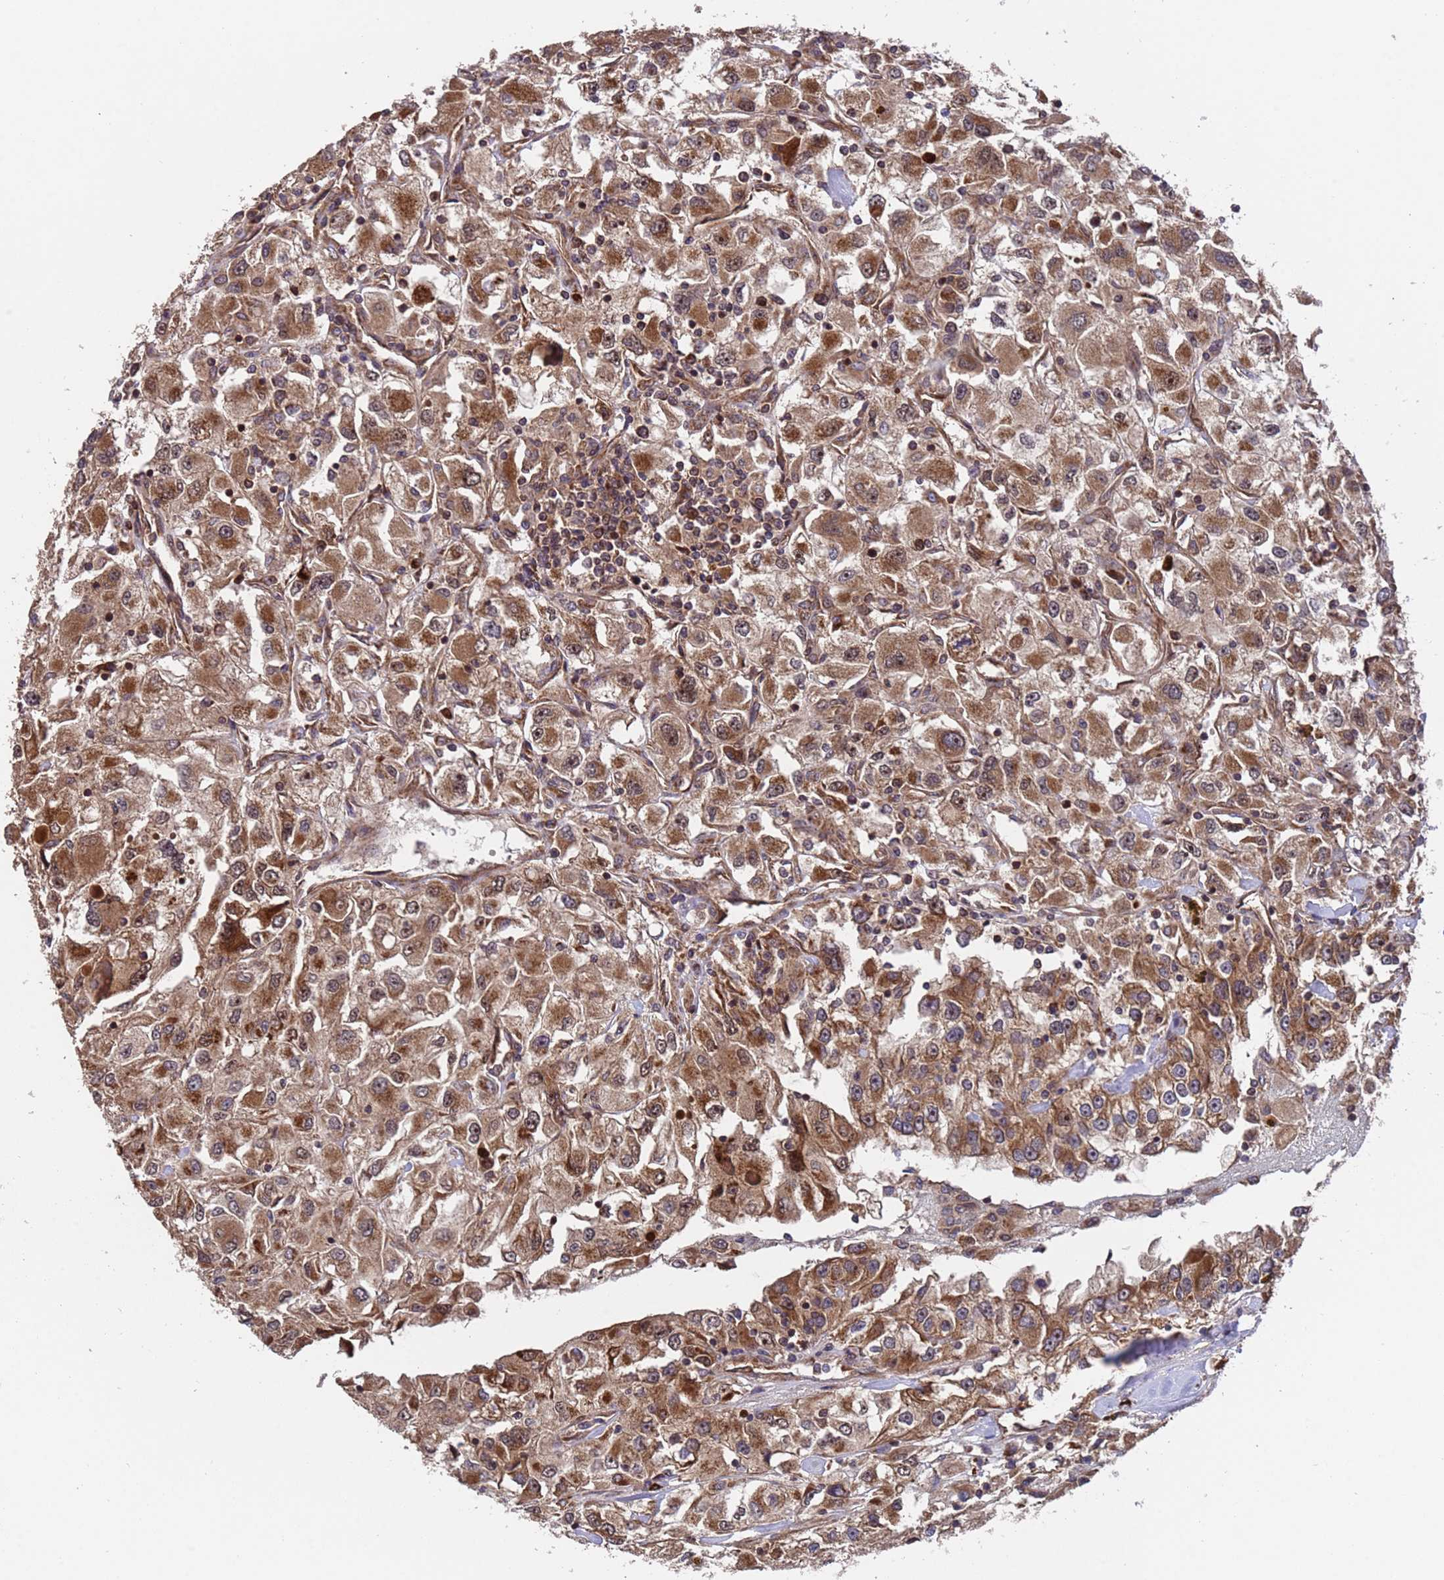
{"staining": {"intensity": "strong", "quantity": ">75%", "location": "cytoplasmic/membranous"}, "tissue": "renal cancer", "cell_type": "Tumor cells", "image_type": "cancer", "snomed": [{"axis": "morphology", "description": "Adenocarcinoma, NOS"}, {"axis": "topography", "description": "Kidney"}], "caption": "Tumor cells display high levels of strong cytoplasmic/membranous staining in about >75% of cells in human renal cancer.", "gene": "TSR3", "patient": {"sex": "female", "age": 52}}